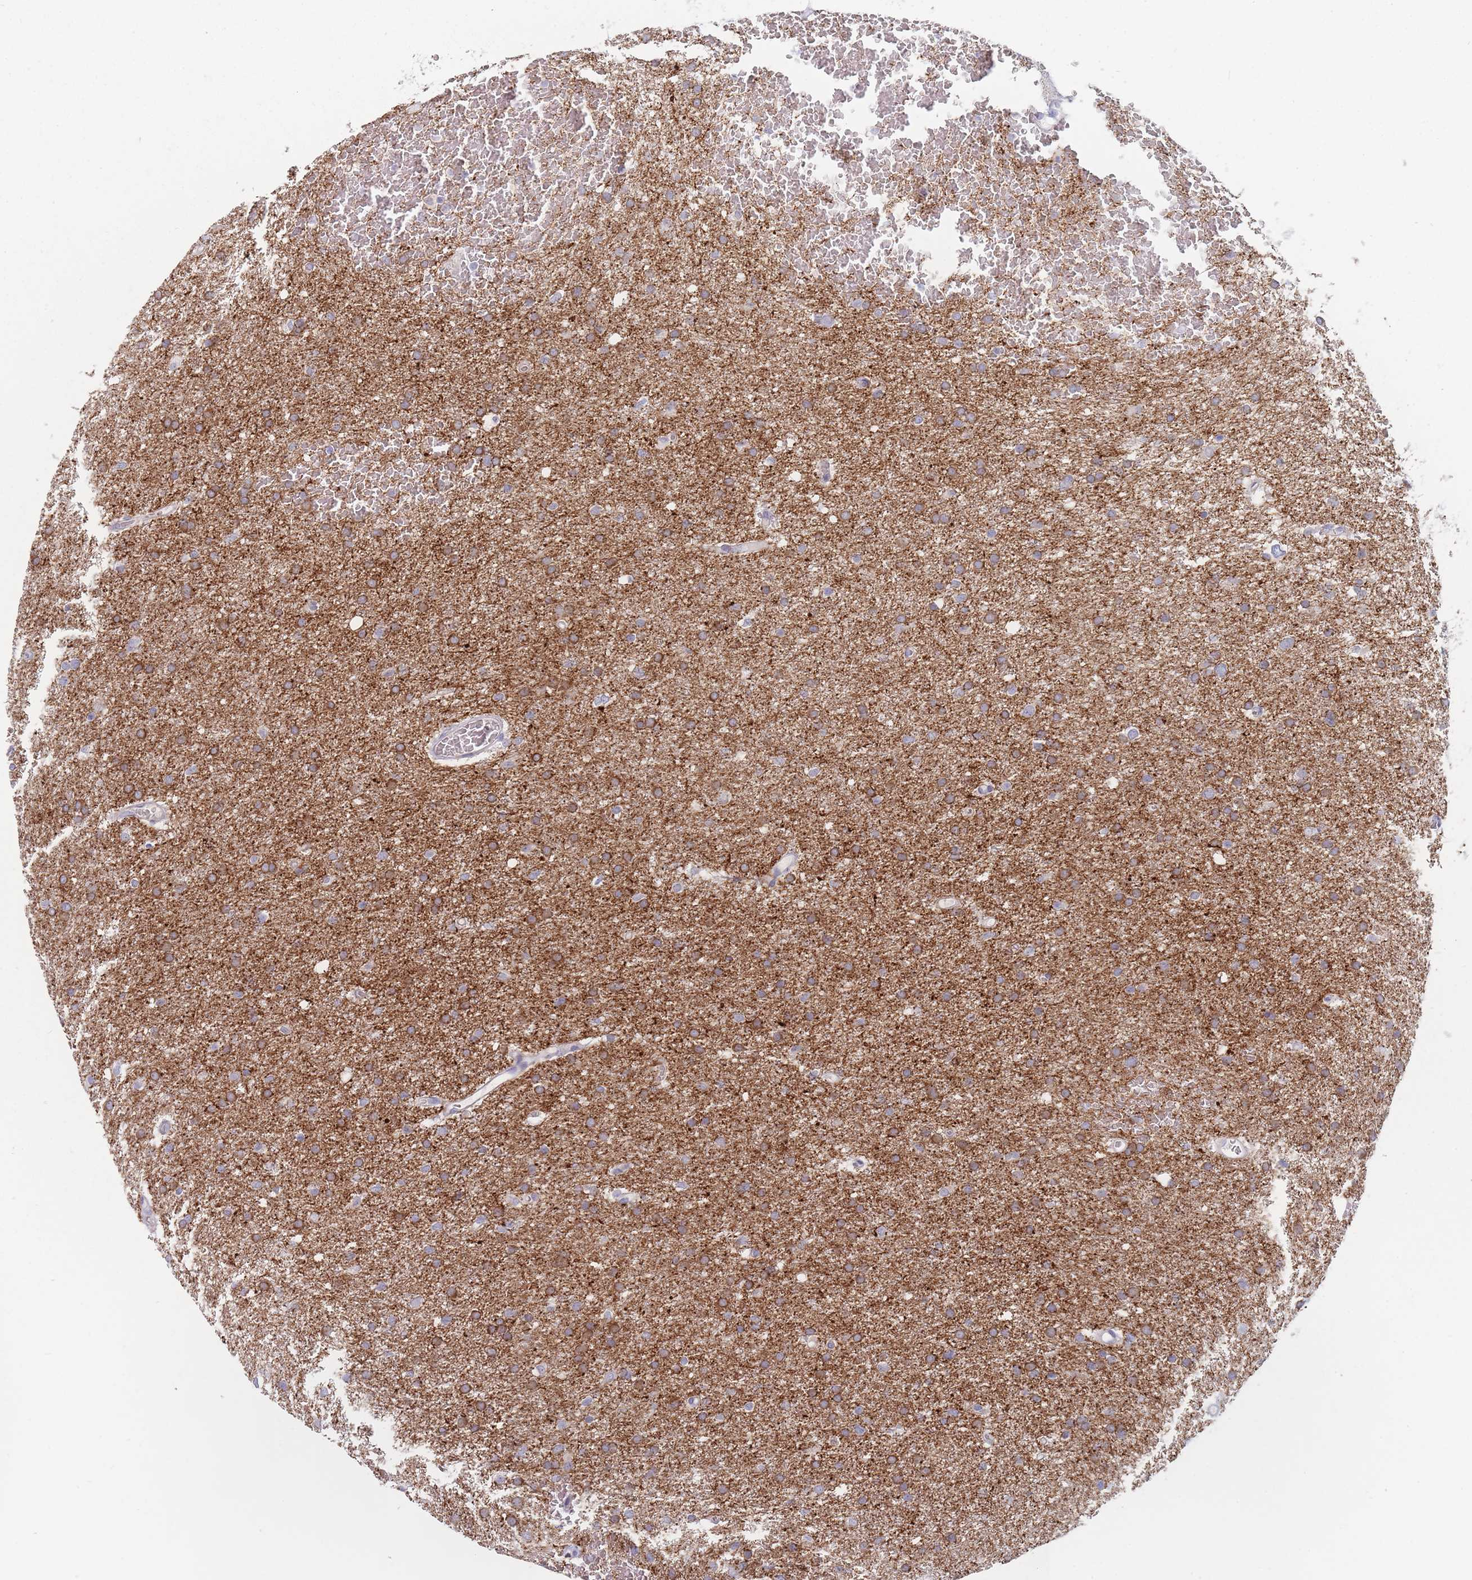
{"staining": {"intensity": "moderate", "quantity": "25%-75%", "location": "cytoplasmic/membranous"}, "tissue": "glioma", "cell_type": "Tumor cells", "image_type": "cancer", "snomed": [{"axis": "morphology", "description": "Glioma, malignant, High grade"}, {"axis": "topography", "description": "Cerebral cortex"}], "caption": "Immunohistochemical staining of human glioma exhibits moderate cytoplasmic/membranous protein positivity in about 25%-75% of tumor cells. The protein is stained brown, and the nuclei are stained in blue (DAB IHC with brightfield microscopy, high magnification).", "gene": "SPATS1", "patient": {"sex": "female", "age": 36}}